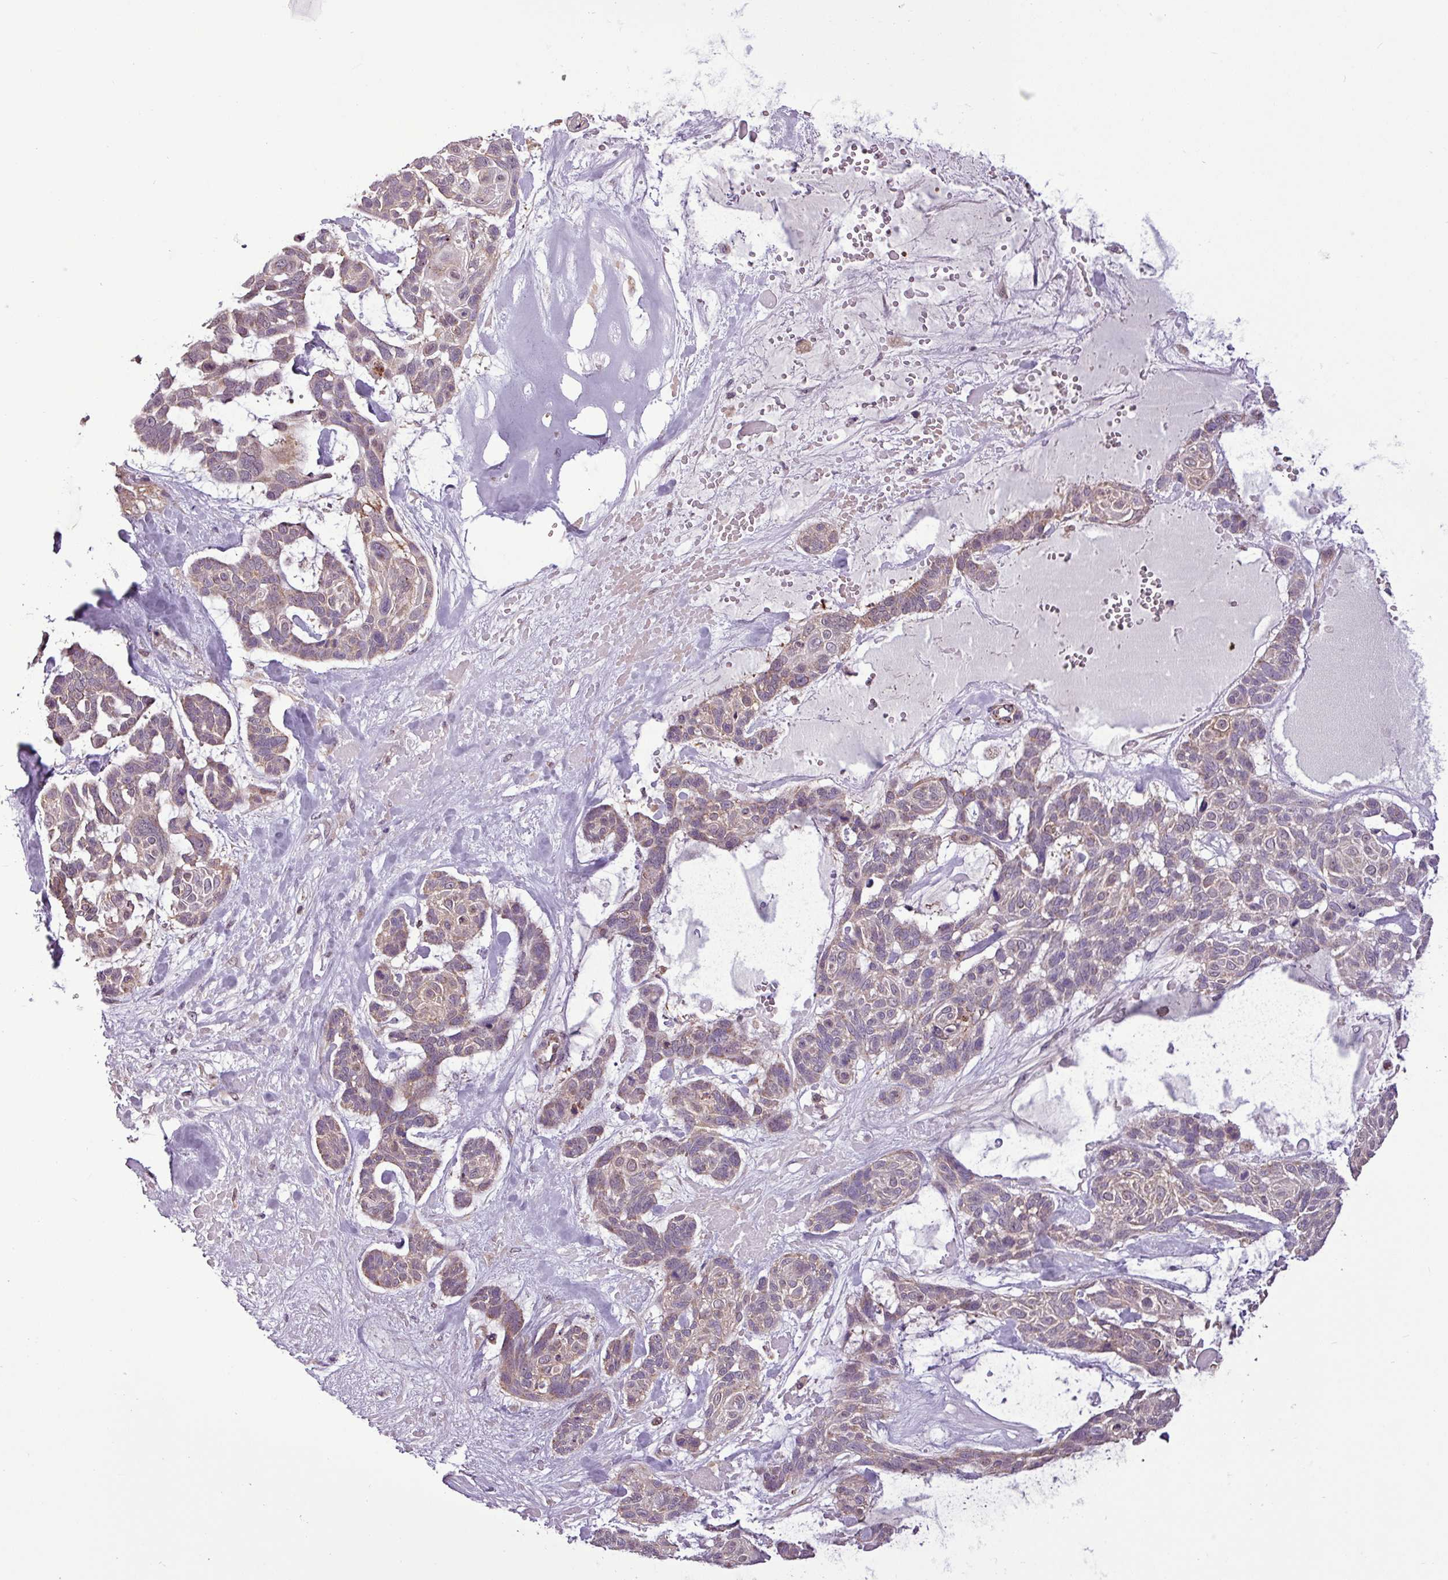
{"staining": {"intensity": "weak", "quantity": "25%-75%", "location": "cytoplasmic/membranous"}, "tissue": "skin cancer", "cell_type": "Tumor cells", "image_type": "cancer", "snomed": [{"axis": "morphology", "description": "Basal cell carcinoma"}, {"axis": "topography", "description": "Skin"}], "caption": "A high-resolution image shows immunohistochemistry (IHC) staining of skin cancer, which reveals weak cytoplasmic/membranous expression in approximately 25%-75% of tumor cells. (DAB (3,3'-diaminobenzidine) IHC, brown staining for protein, blue staining for nuclei).", "gene": "MCTP2", "patient": {"sex": "male", "age": 88}}